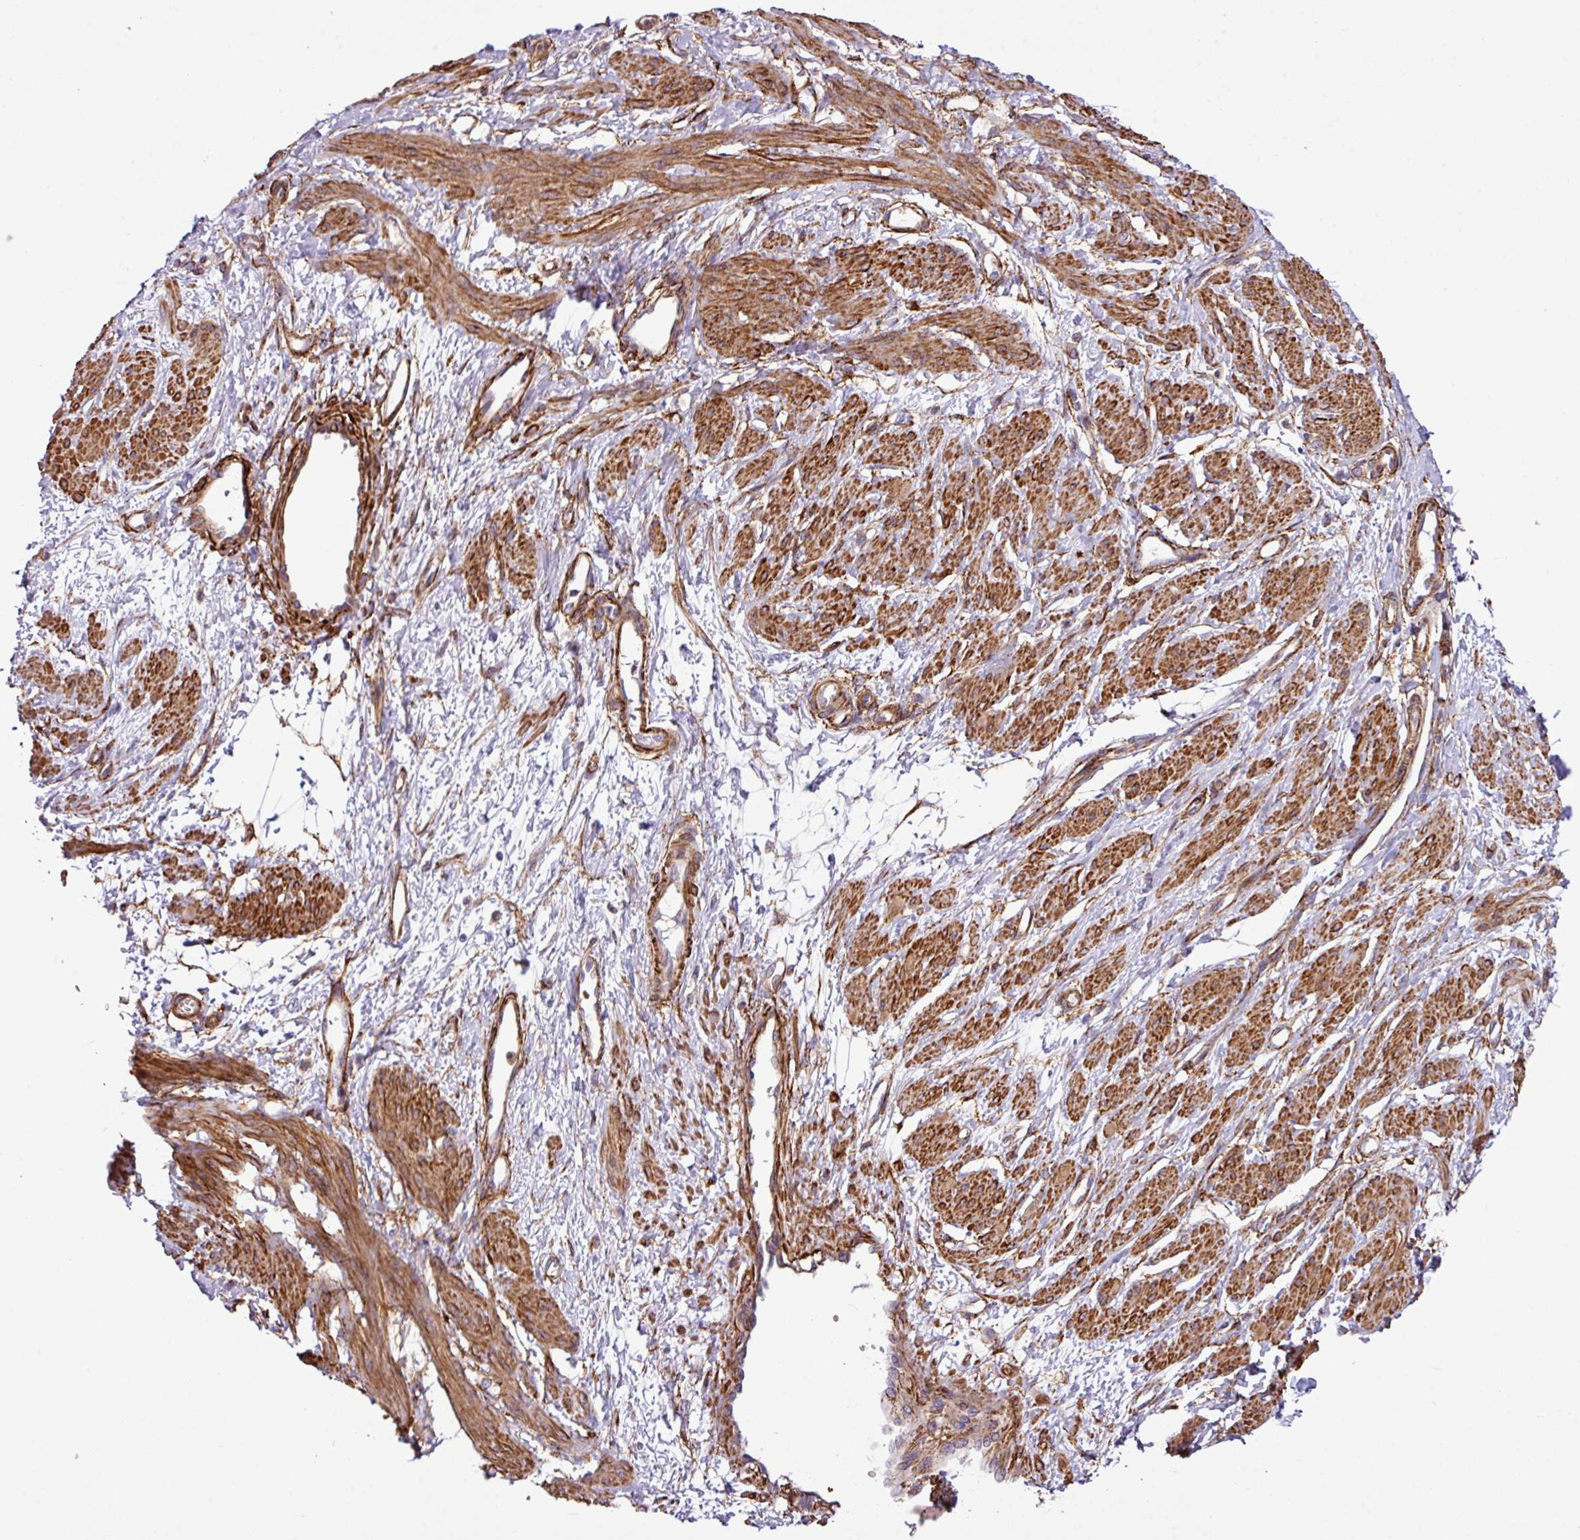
{"staining": {"intensity": "strong", "quantity": ">75%", "location": "cytoplasmic/membranous"}, "tissue": "smooth muscle", "cell_type": "Smooth muscle cells", "image_type": "normal", "snomed": [{"axis": "morphology", "description": "Normal tissue, NOS"}, {"axis": "topography", "description": "Smooth muscle"}, {"axis": "topography", "description": "Uterus"}], "caption": "Approximately >75% of smooth muscle cells in normal human smooth muscle demonstrate strong cytoplasmic/membranous protein positivity as visualized by brown immunohistochemical staining.", "gene": "FAM47E", "patient": {"sex": "female", "age": 39}}